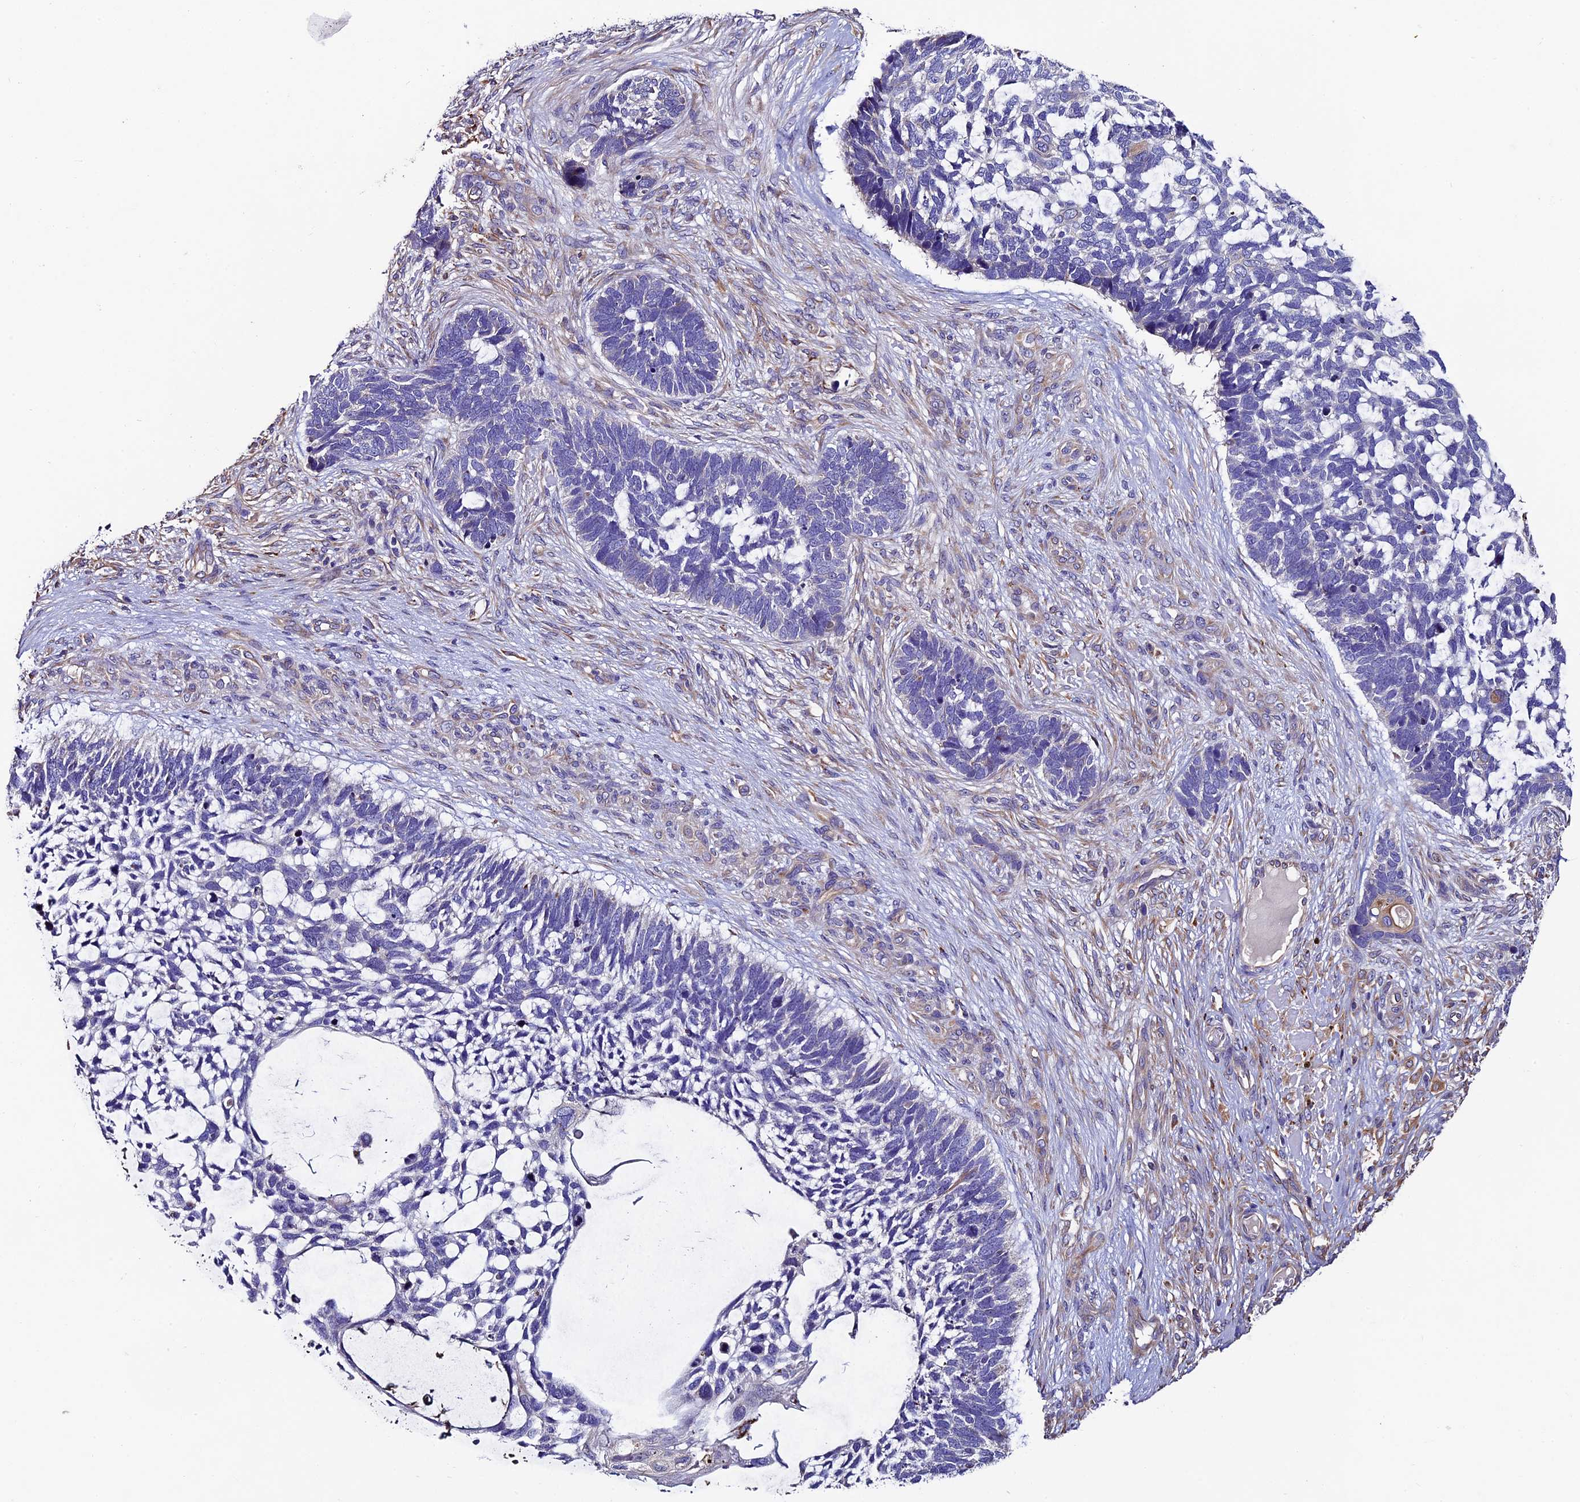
{"staining": {"intensity": "negative", "quantity": "none", "location": "none"}, "tissue": "skin cancer", "cell_type": "Tumor cells", "image_type": "cancer", "snomed": [{"axis": "morphology", "description": "Basal cell carcinoma"}, {"axis": "topography", "description": "Skin"}], "caption": "A histopathology image of human skin basal cell carcinoma is negative for staining in tumor cells.", "gene": "CLN5", "patient": {"sex": "male", "age": 88}}